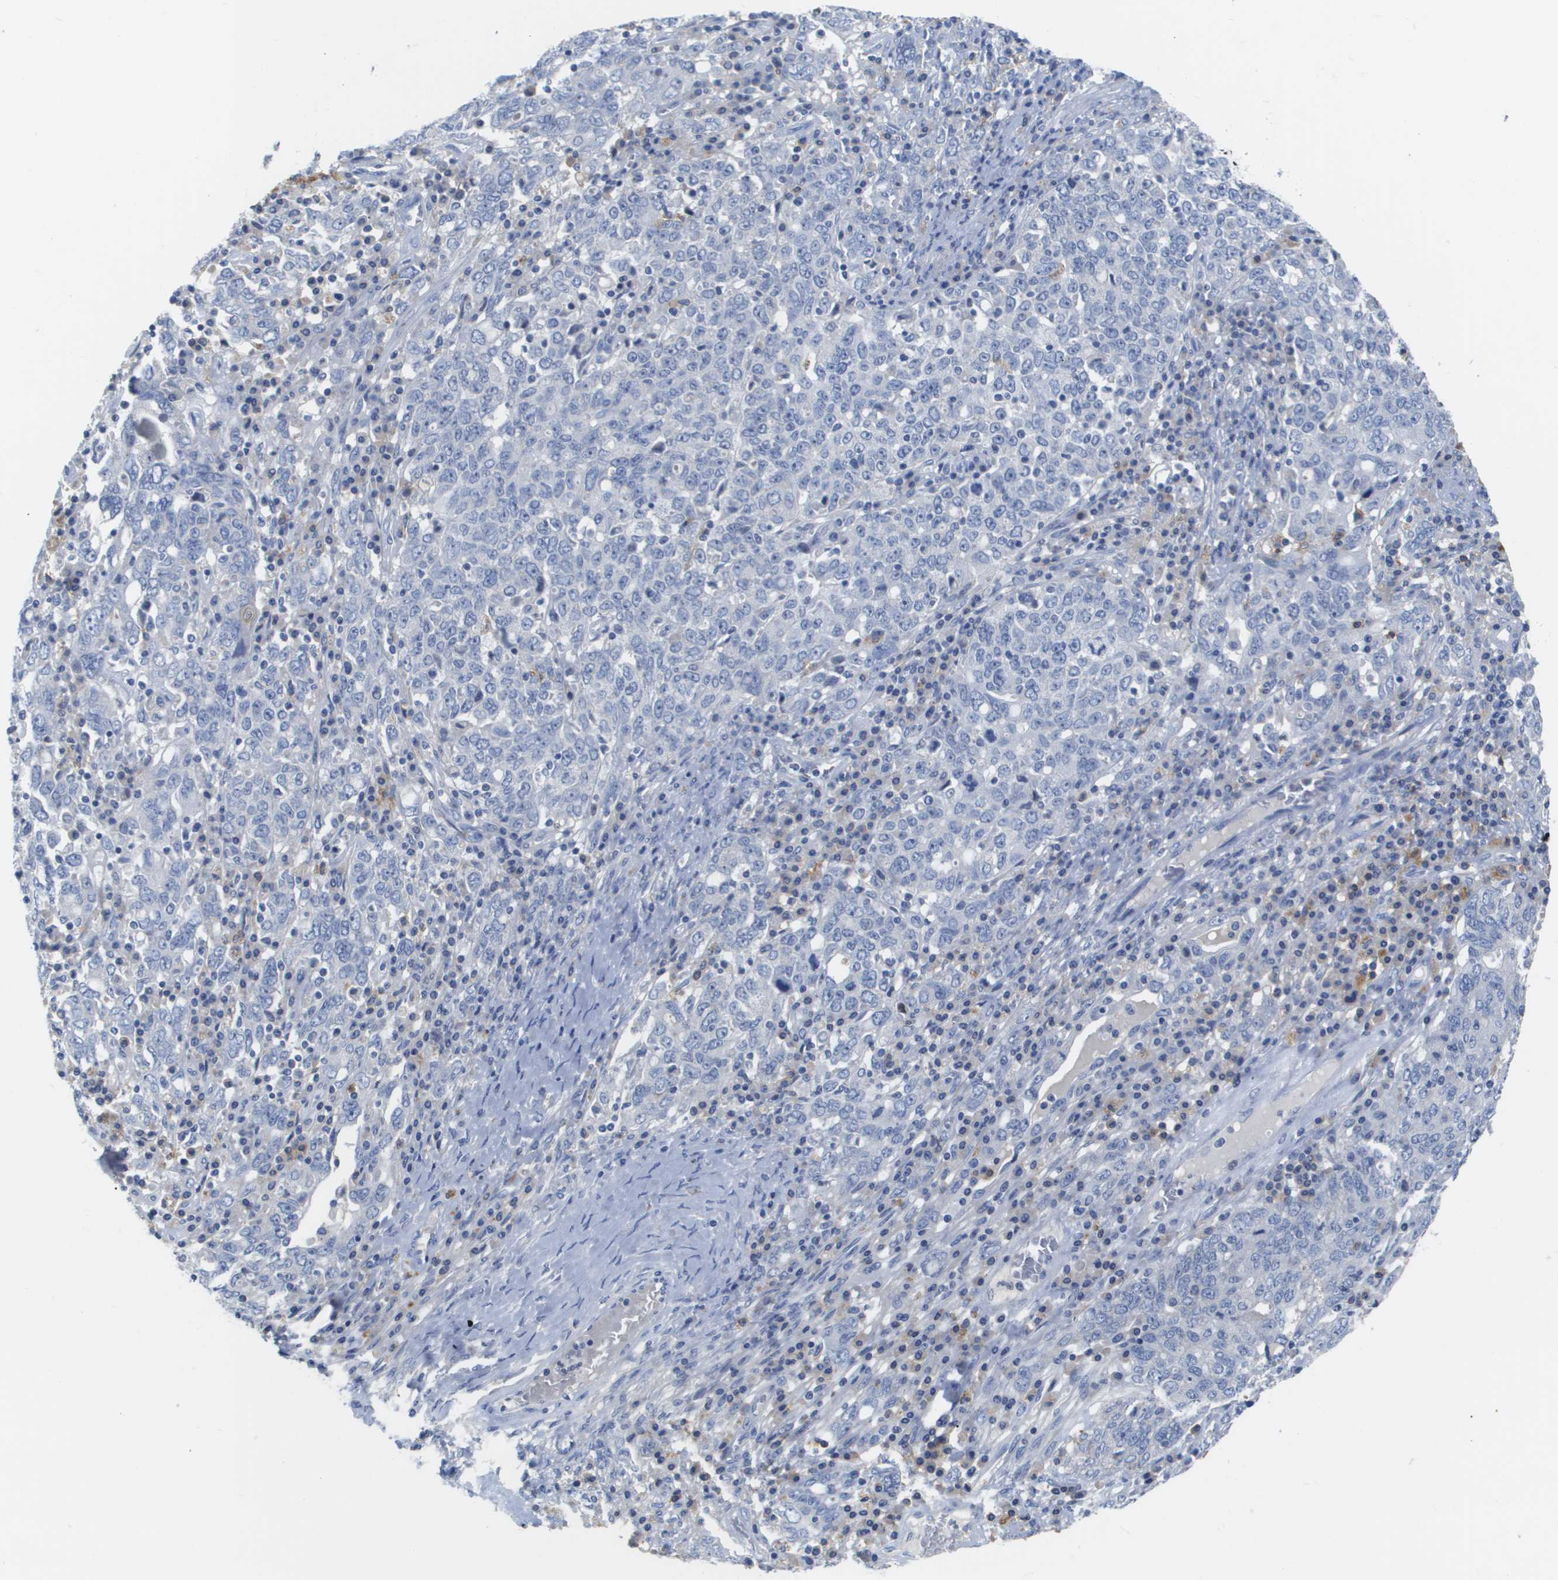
{"staining": {"intensity": "negative", "quantity": "none", "location": "none"}, "tissue": "ovarian cancer", "cell_type": "Tumor cells", "image_type": "cancer", "snomed": [{"axis": "morphology", "description": "Carcinoma, endometroid"}, {"axis": "topography", "description": "Ovary"}], "caption": "An immunohistochemistry (IHC) micrograph of ovarian cancer is shown. There is no staining in tumor cells of ovarian cancer.", "gene": "MS4A1", "patient": {"sex": "female", "age": 62}}